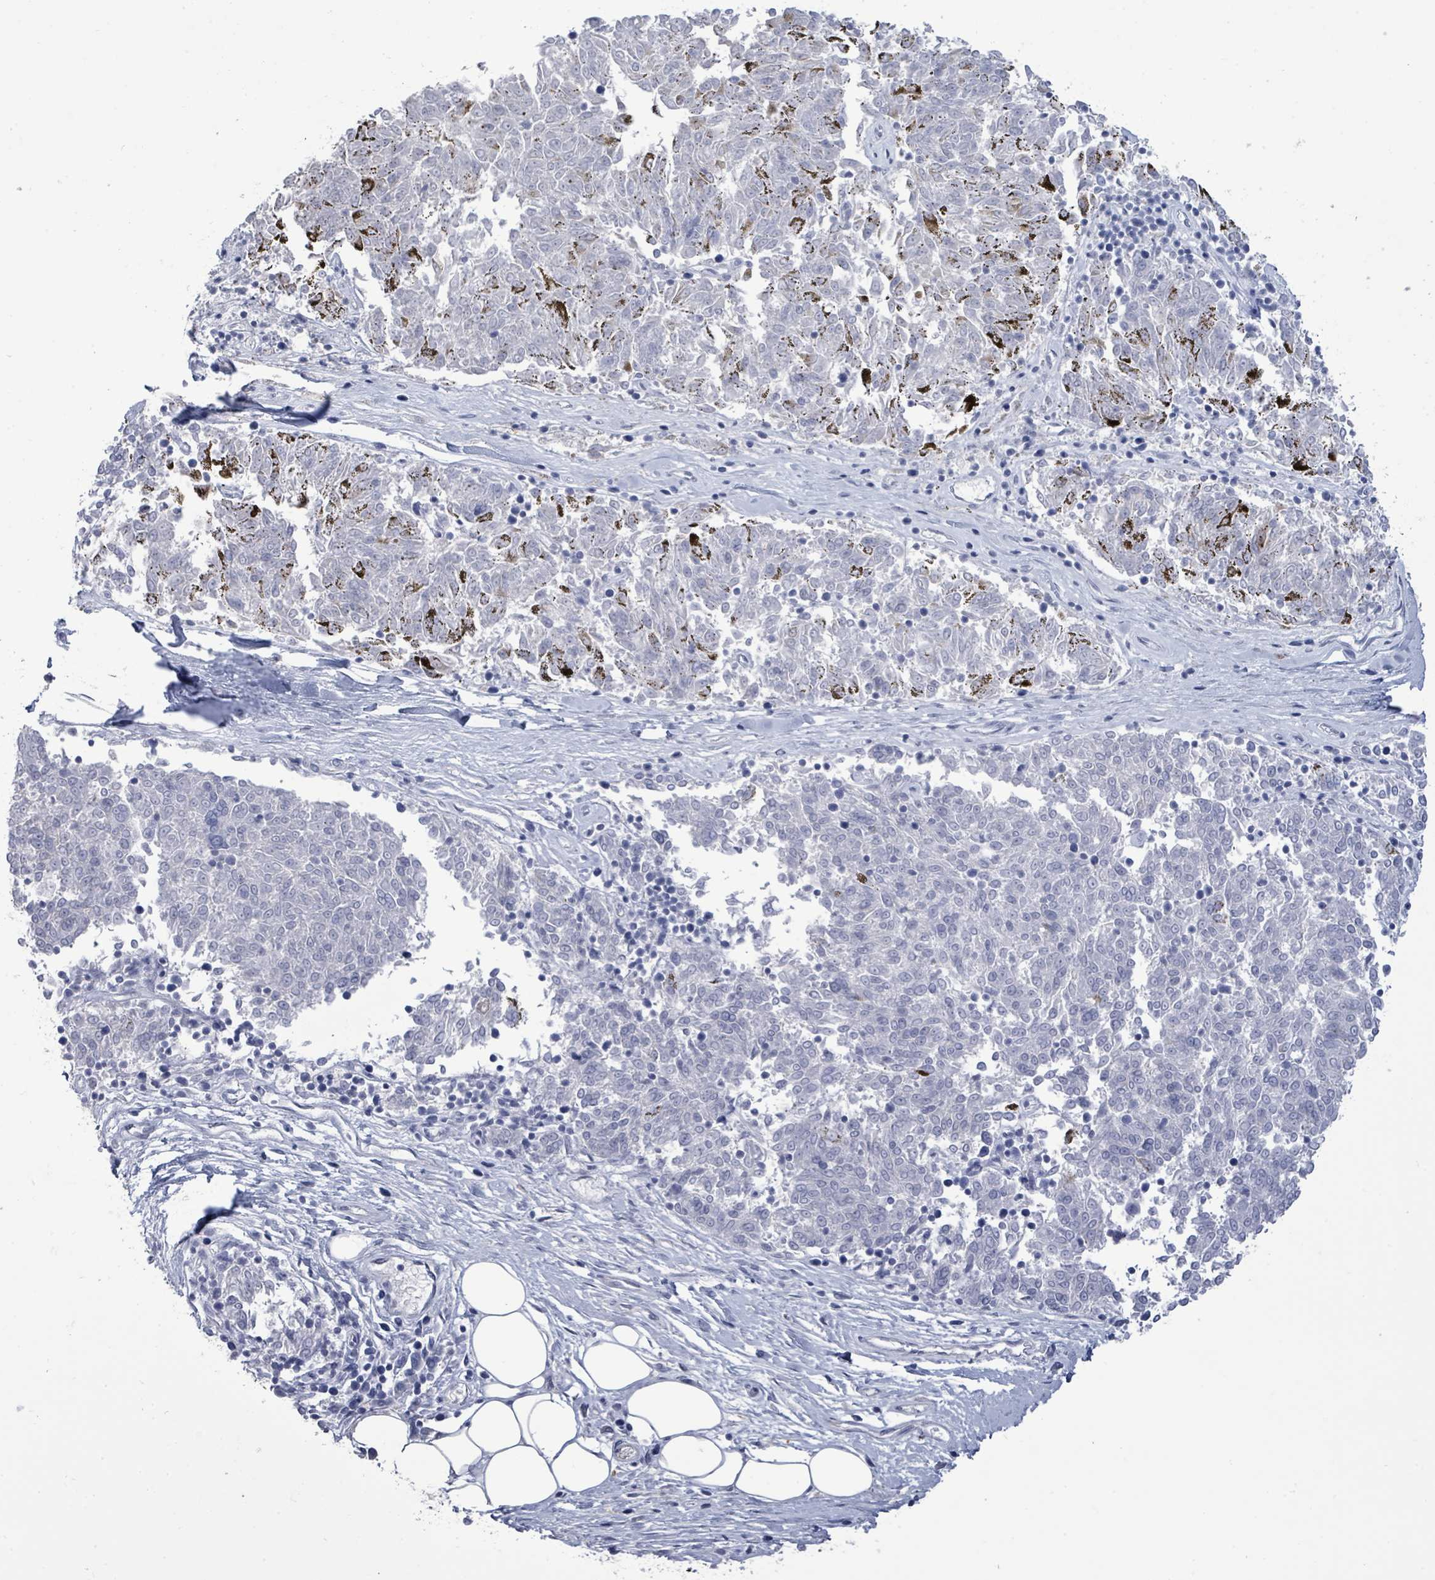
{"staining": {"intensity": "strong", "quantity": "<25%", "location": "cytoplasmic/membranous"}, "tissue": "melanoma", "cell_type": "Tumor cells", "image_type": "cancer", "snomed": [{"axis": "morphology", "description": "Malignant melanoma, NOS"}, {"axis": "topography", "description": "Skin"}], "caption": "Brown immunohistochemical staining in malignant melanoma demonstrates strong cytoplasmic/membranous positivity in approximately <25% of tumor cells.", "gene": "CT45A5", "patient": {"sex": "female", "age": 72}}